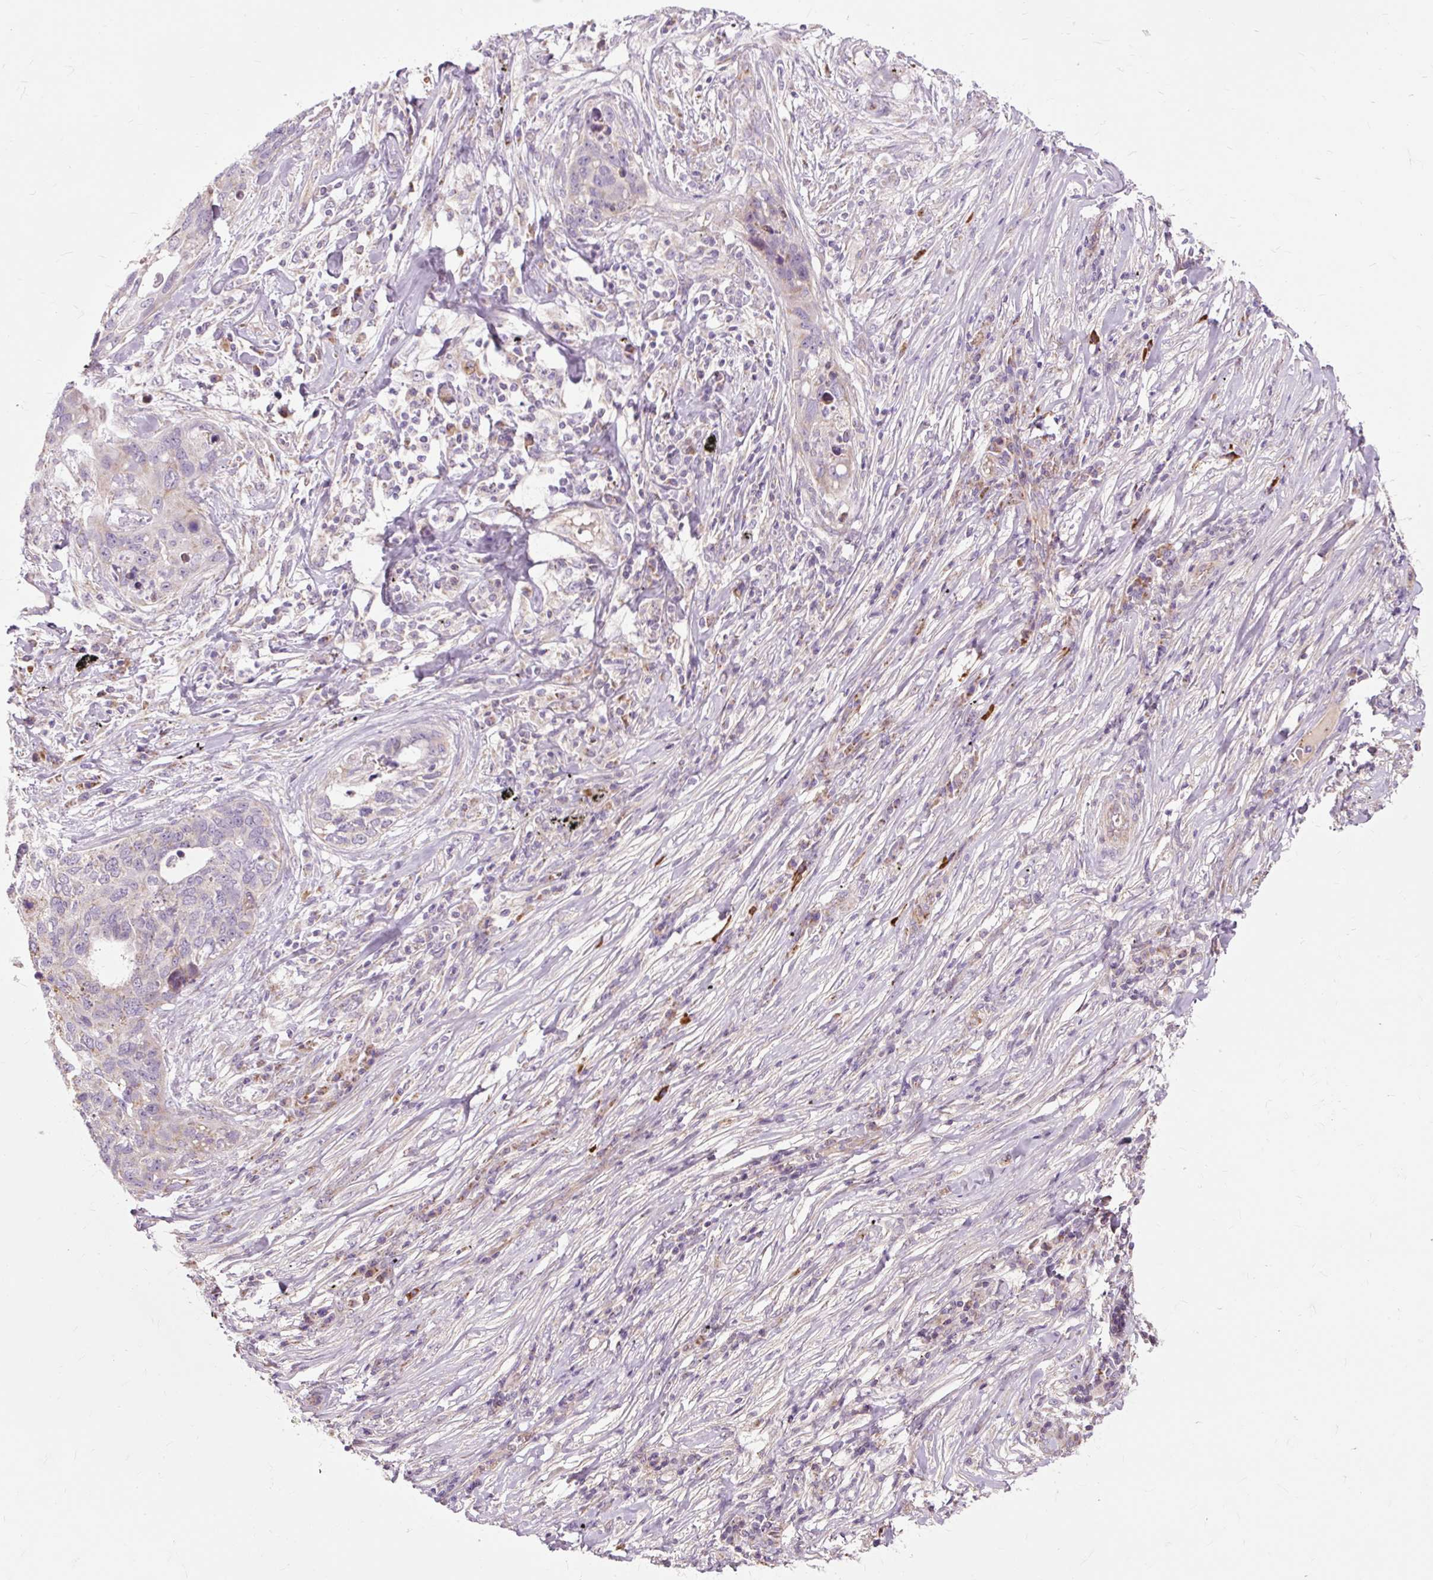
{"staining": {"intensity": "negative", "quantity": "none", "location": "none"}, "tissue": "lung cancer", "cell_type": "Tumor cells", "image_type": "cancer", "snomed": [{"axis": "morphology", "description": "Squamous cell carcinoma, NOS"}, {"axis": "topography", "description": "Lung"}], "caption": "An image of human lung squamous cell carcinoma is negative for staining in tumor cells. (Stains: DAB IHC with hematoxylin counter stain, Microscopy: brightfield microscopy at high magnification).", "gene": "PDZD2", "patient": {"sex": "female", "age": 63}}